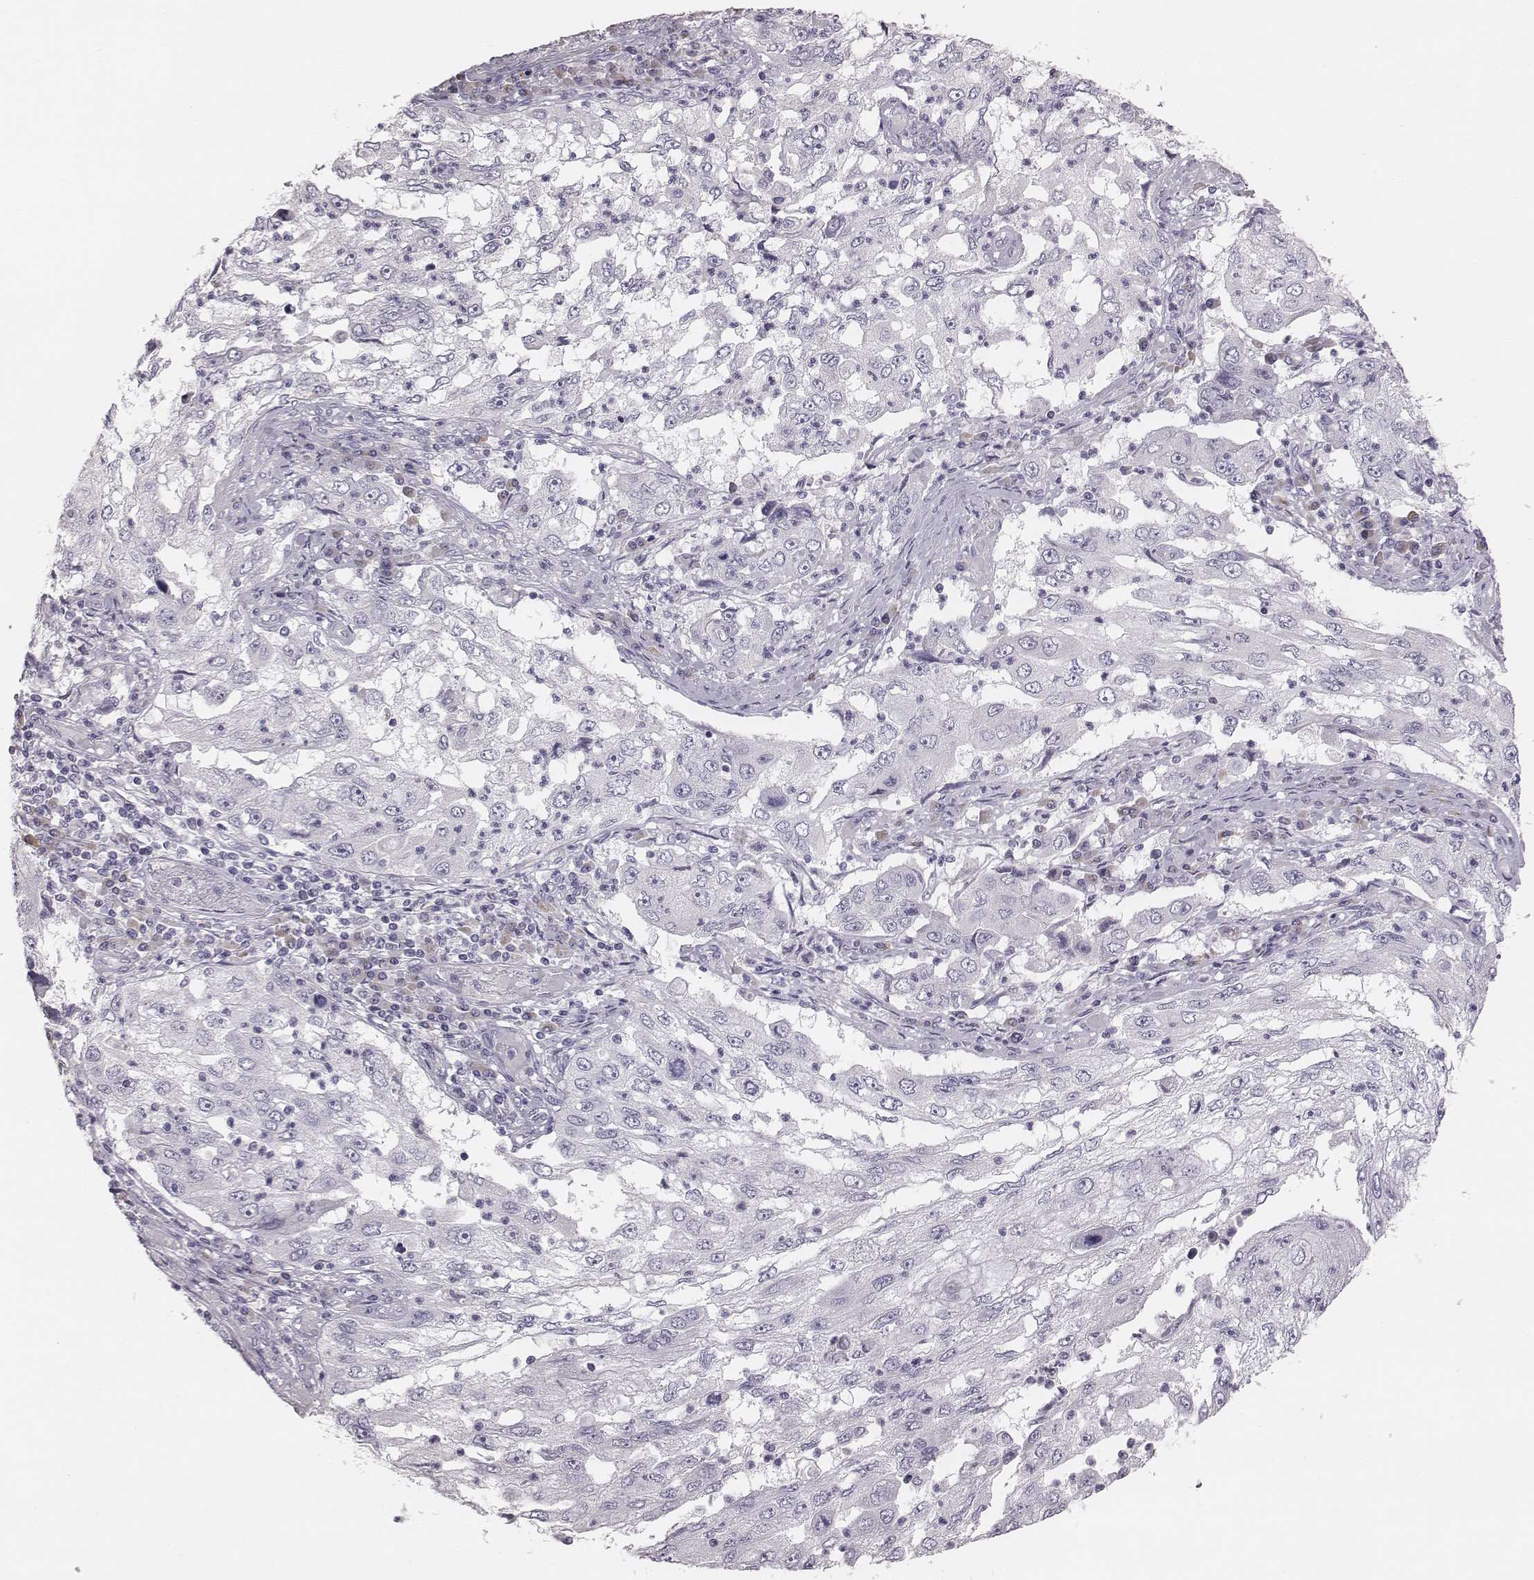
{"staining": {"intensity": "negative", "quantity": "none", "location": "none"}, "tissue": "cervical cancer", "cell_type": "Tumor cells", "image_type": "cancer", "snomed": [{"axis": "morphology", "description": "Squamous cell carcinoma, NOS"}, {"axis": "topography", "description": "Cervix"}], "caption": "Tumor cells are negative for brown protein staining in squamous cell carcinoma (cervical).", "gene": "C6orf58", "patient": {"sex": "female", "age": 36}}